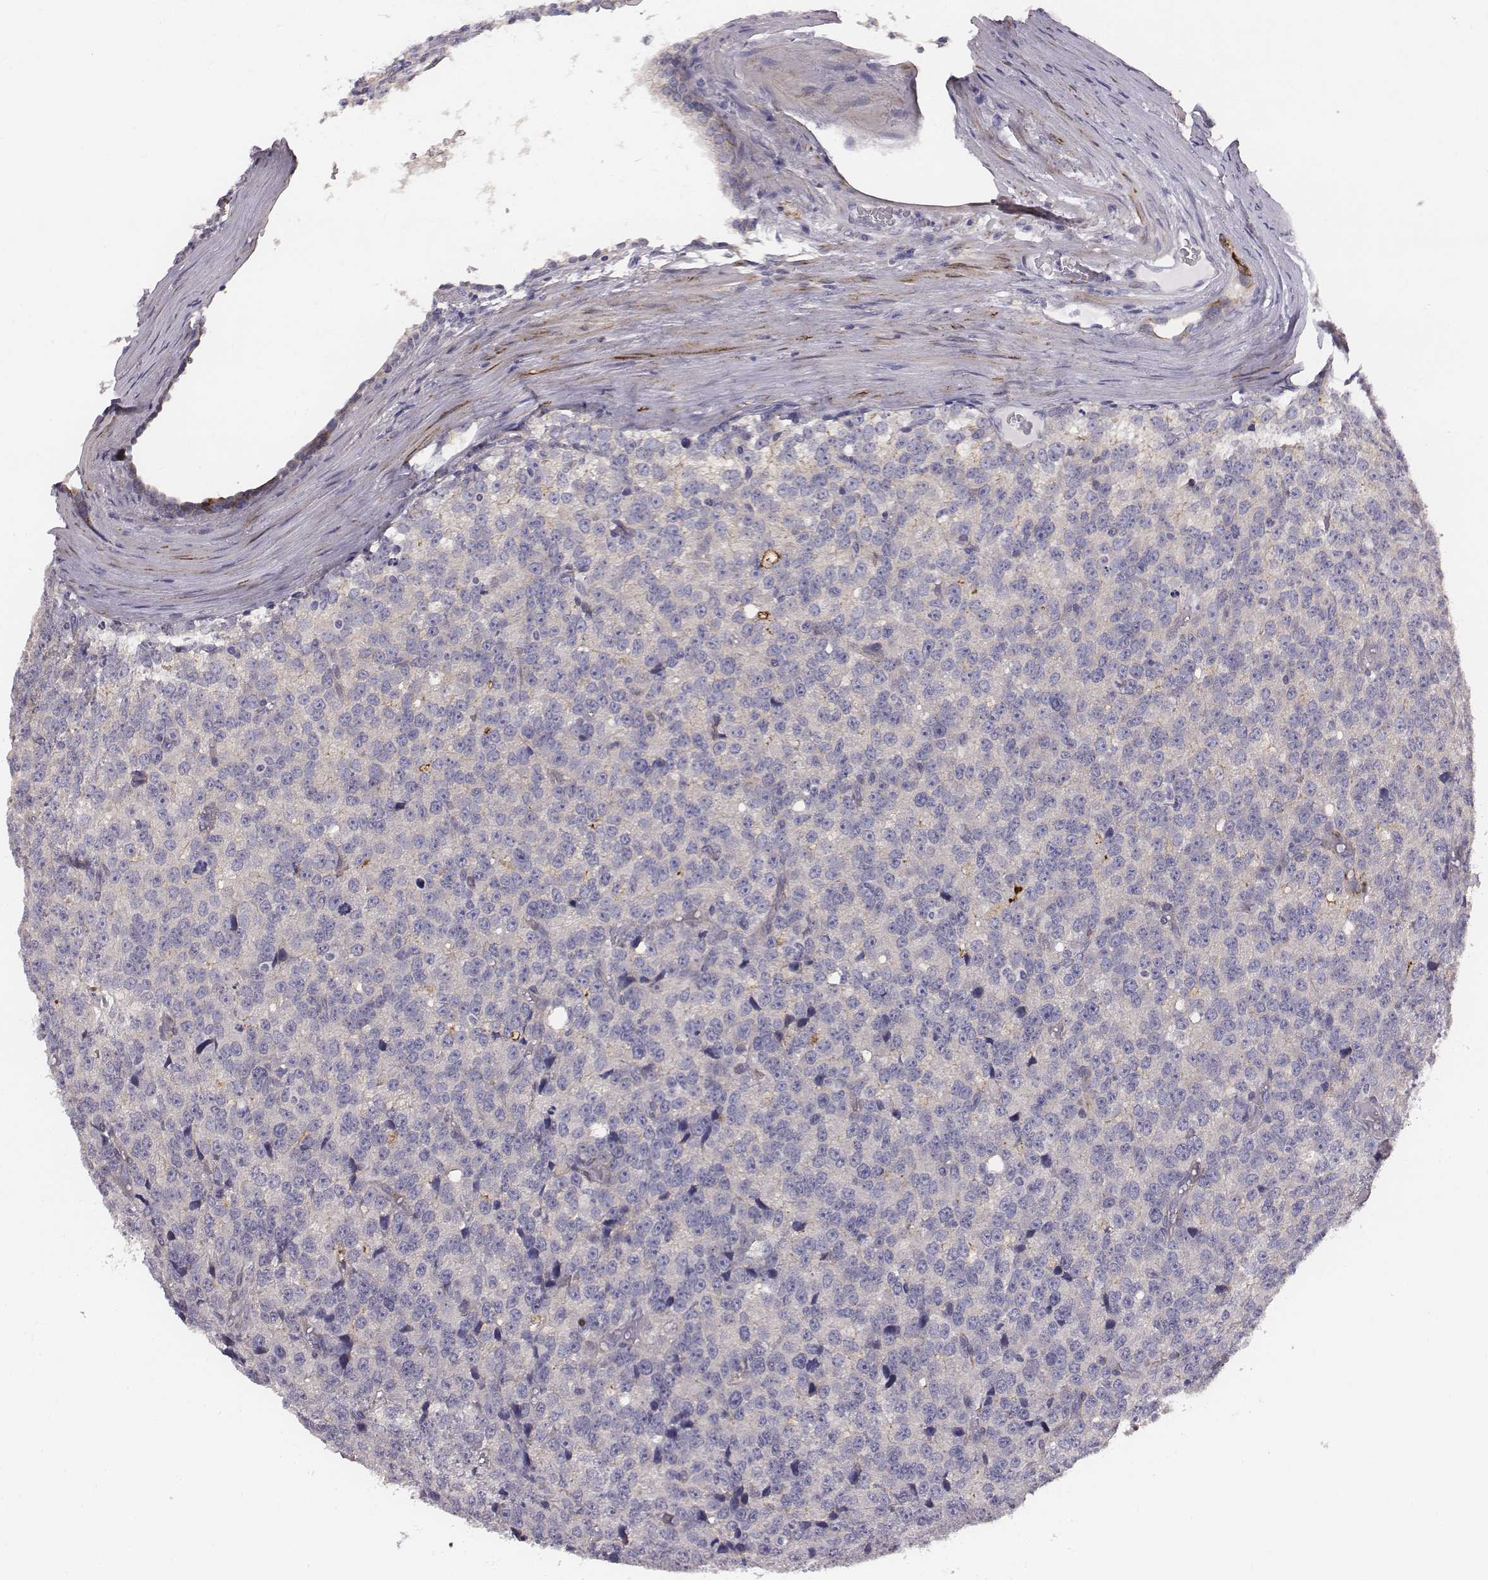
{"staining": {"intensity": "negative", "quantity": "none", "location": "none"}, "tissue": "prostate cancer", "cell_type": "Tumor cells", "image_type": "cancer", "snomed": [{"axis": "morphology", "description": "Adenocarcinoma, High grade"}, {"axis": "topography", "description": "Prostate and seminal vesicle, NOS"}], "caption": "This histopathology image is of adenocarcinoma (high-grade) (prostate) stained with immunohistochemistry (IHC) to label a protein in brown with the nuclei are counter-stained blue. There is no positivity in tumor cells.", "gene": "PRKCZ", "patient": {"sex": "male", "age": 62}}